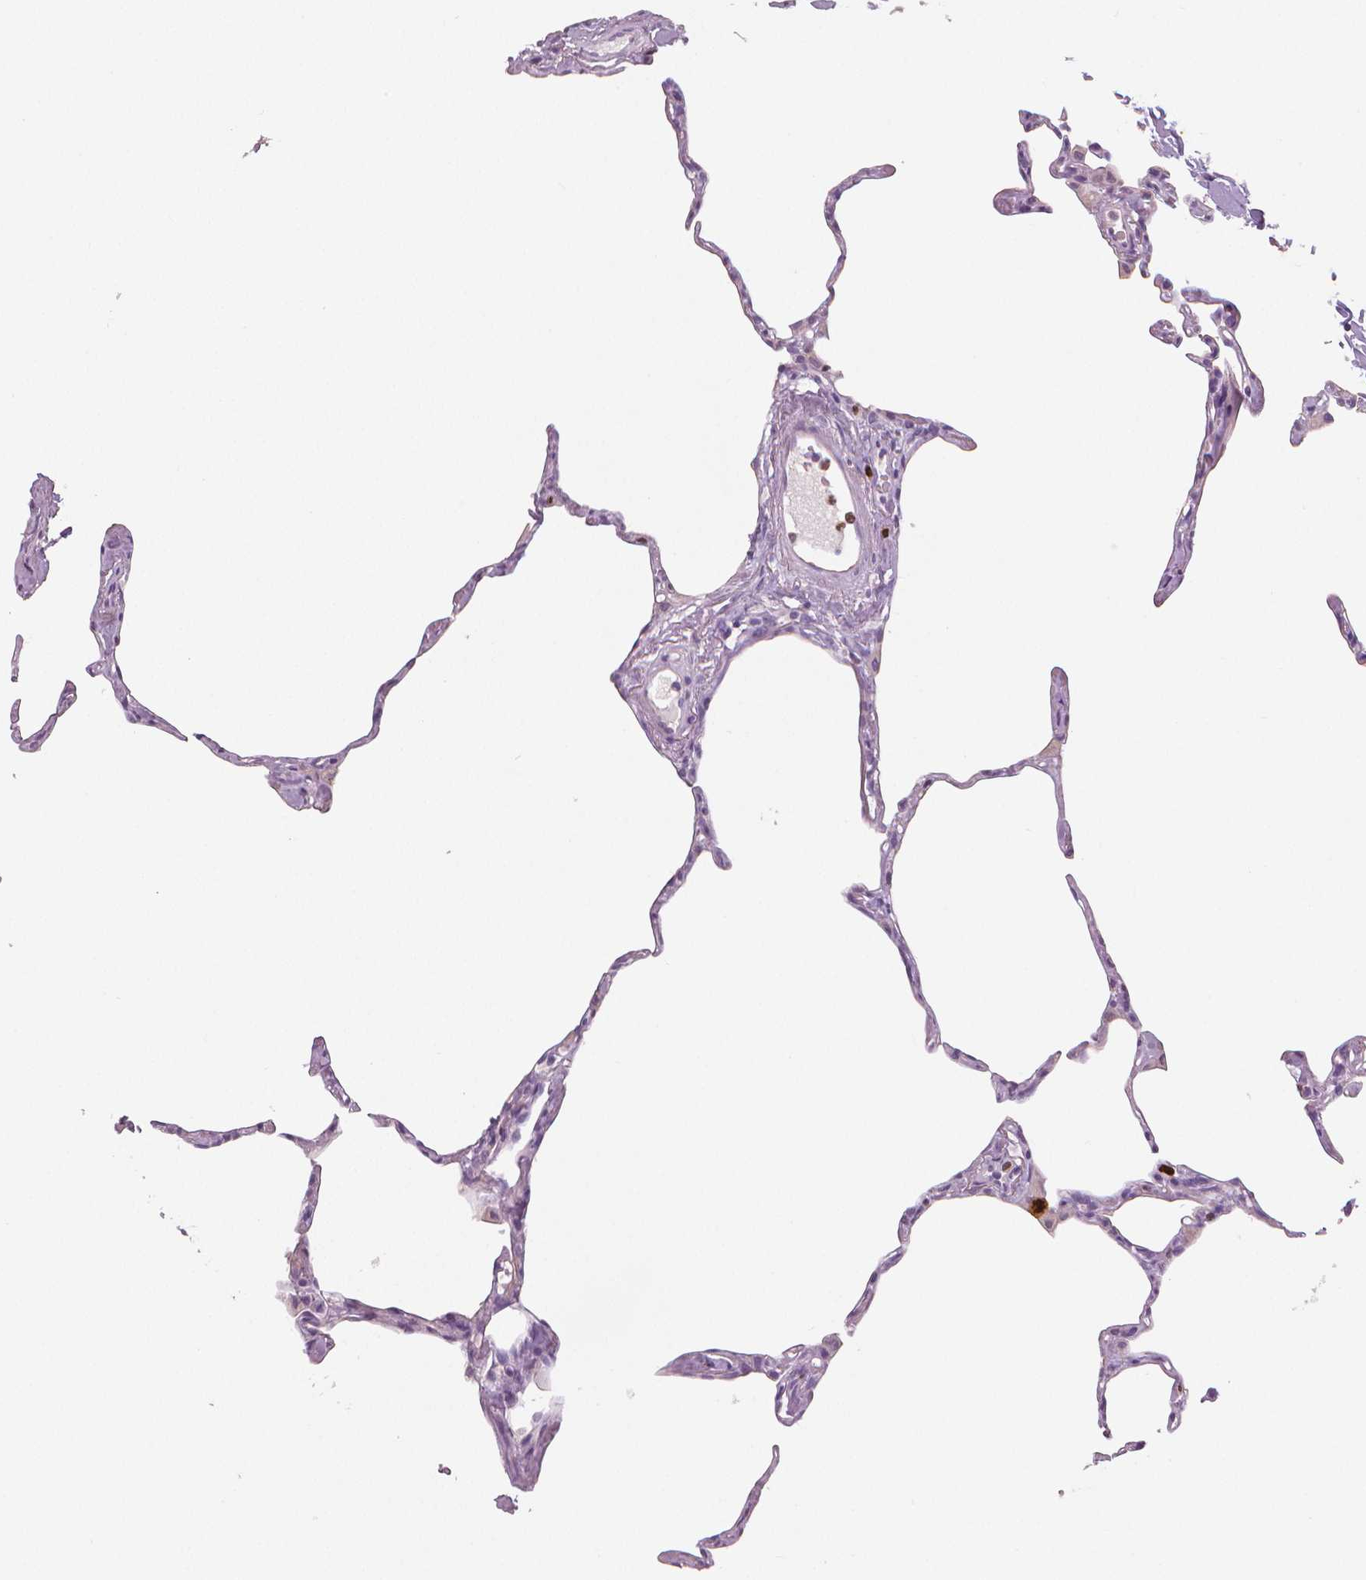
{"staining": {"intensity": "negative", "quantity": "none", "location": "none"}, "tissue": "lung", "cell_type": "Alveolar cells", "image_type": "normal", "snomed": [{"axis": "morphology", "description": "Normal tissue, NOS"}, {"axis": "topography", "description": "Lung"}], "caption": "An immunohistochemistry (IHC) image of normal lung is shown. There is no staining in alveolar cells of lung.", "gene": "MKI67", "patient": {"sex": "male", "age": 65}}